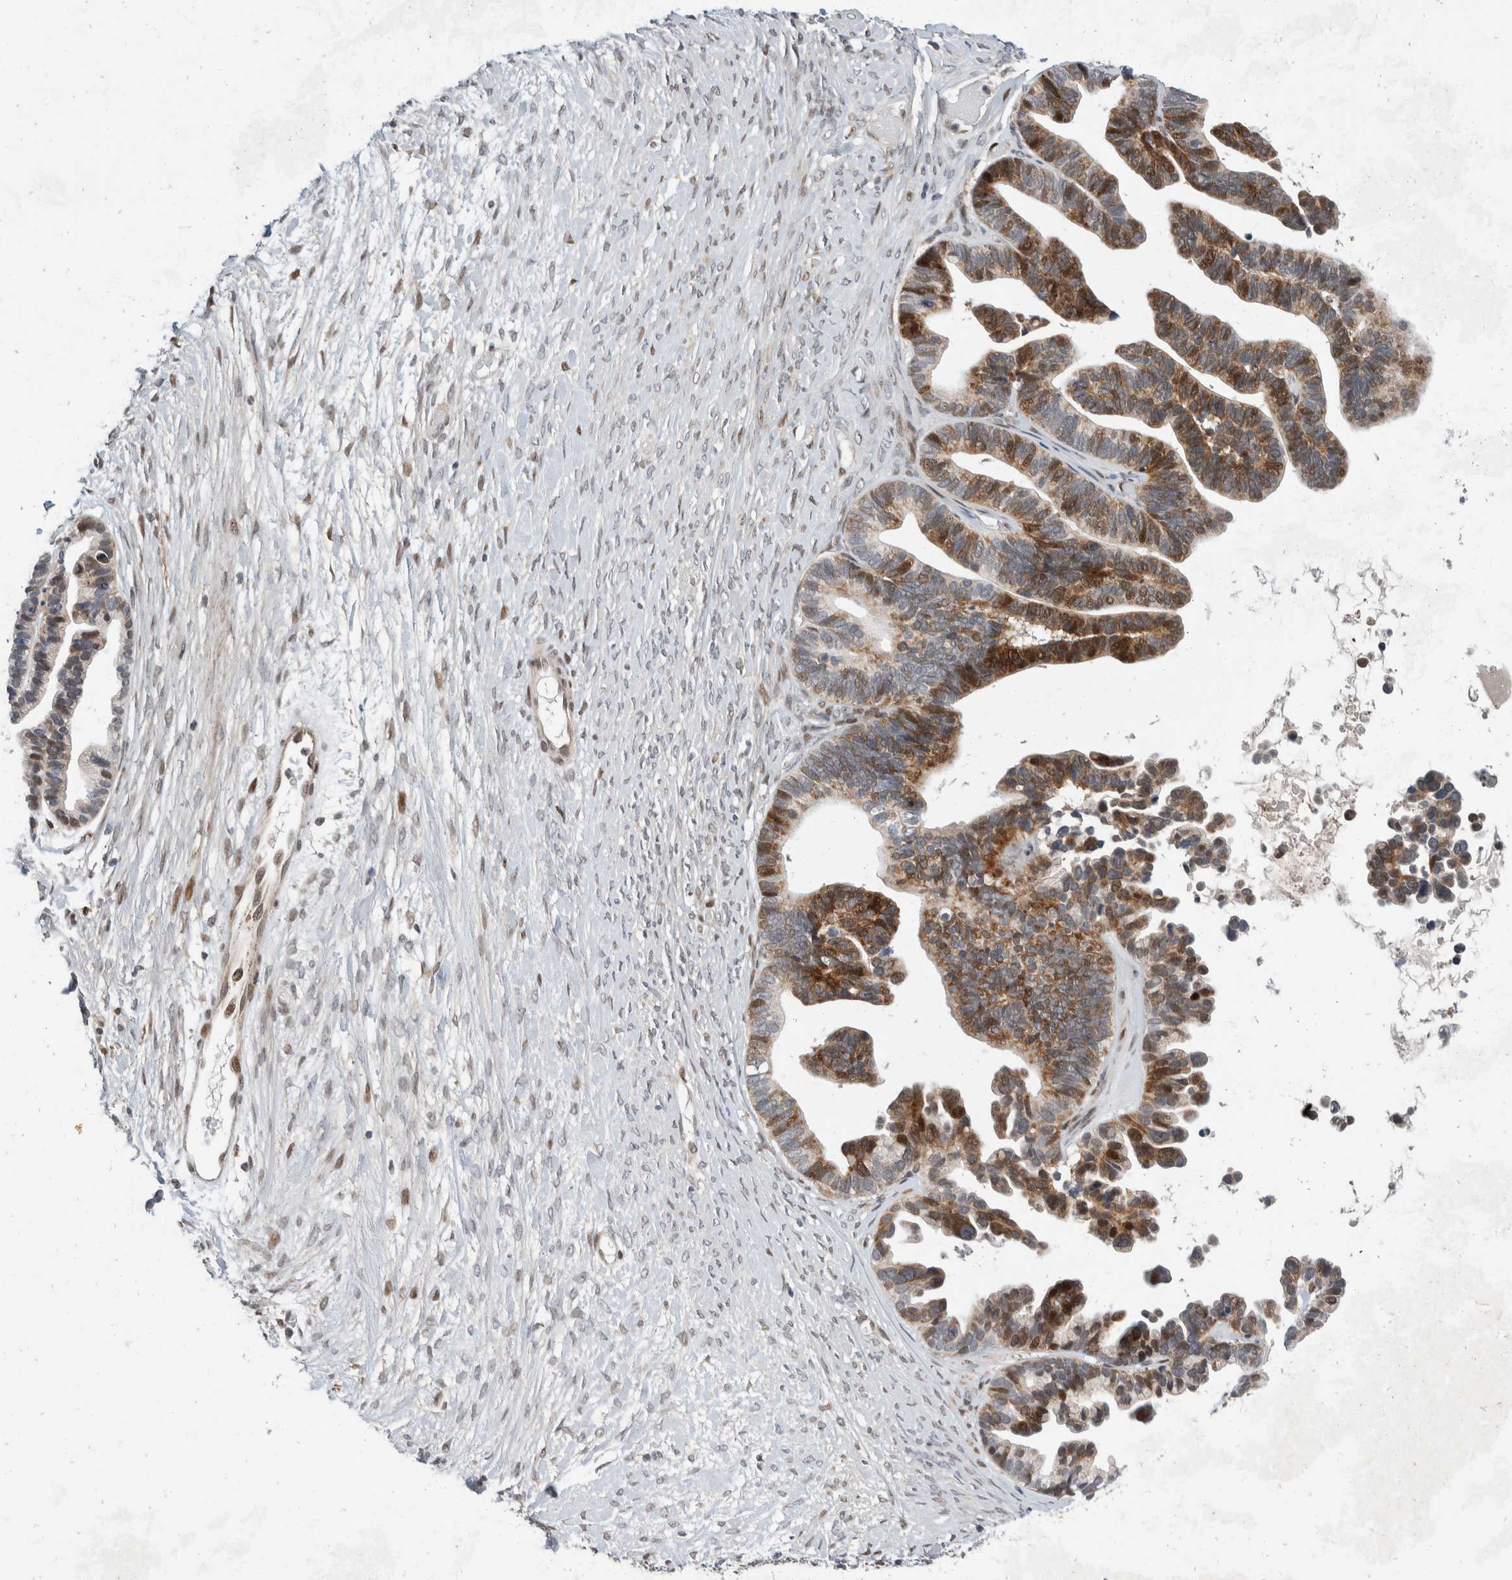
{"staining": {"intensity": "moderate", "quantity": ">75%", "location": "cytoplasmic/membranous,nuclear"}, "tissue": "ovarian cancer", "cell_type": "Tumor cells", "image_type": "cancer", "snomed": [{"axis": "morphology", "description": "Cystadenocarcinoma, serous, NOS"}, {"axis": "topography", "description": "Ovary"}], "caption": "This image displays immunohistochemistry staining of human ovarian serous cystadenocarcinoma, with medium moderate cytoplasmic/membranous and nuclear expression in approximately >75% of tumor cells.", "gene": "ZNF703", "patient": {"sex": "female", "age": 56}}